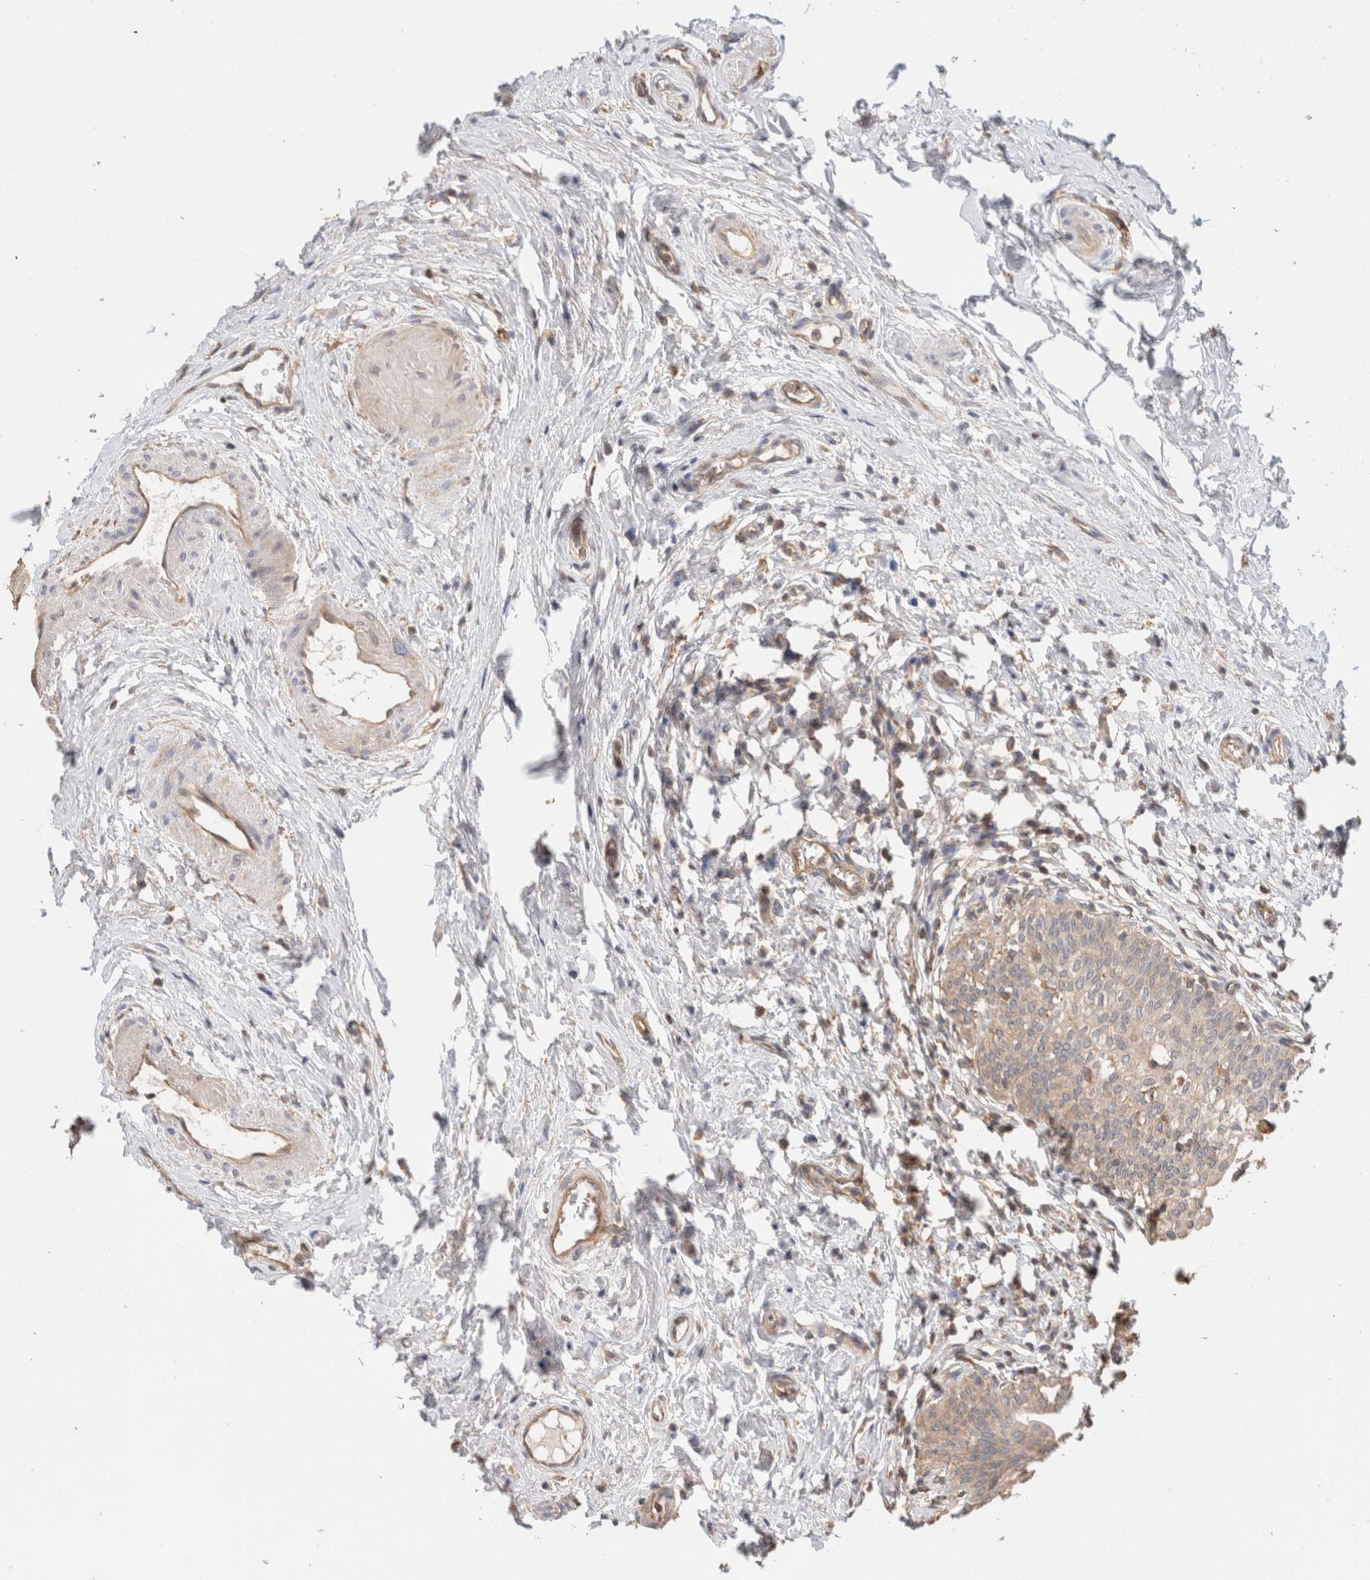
{"staining": {"intensity": "moderate", "quantity": ">75%", "location": "cytoplasmic/membranous"}, "tissue": "urinary bladder", "cell_type": "Urothelial cells", "image_type": "normal", "snomed": [{"axis": "morphology", "description": "Normal tissue, NOS"}, {"axis": "topography", "description": "Urinary bladder"}], "caption": "A medium amount of moderate cytoplasmic/membranous positivity is identified in about >75% of urothelial cells in normal urinary bladder.", "gene": "CFAP418", "patient": {"sex": "male", "age": 83}}